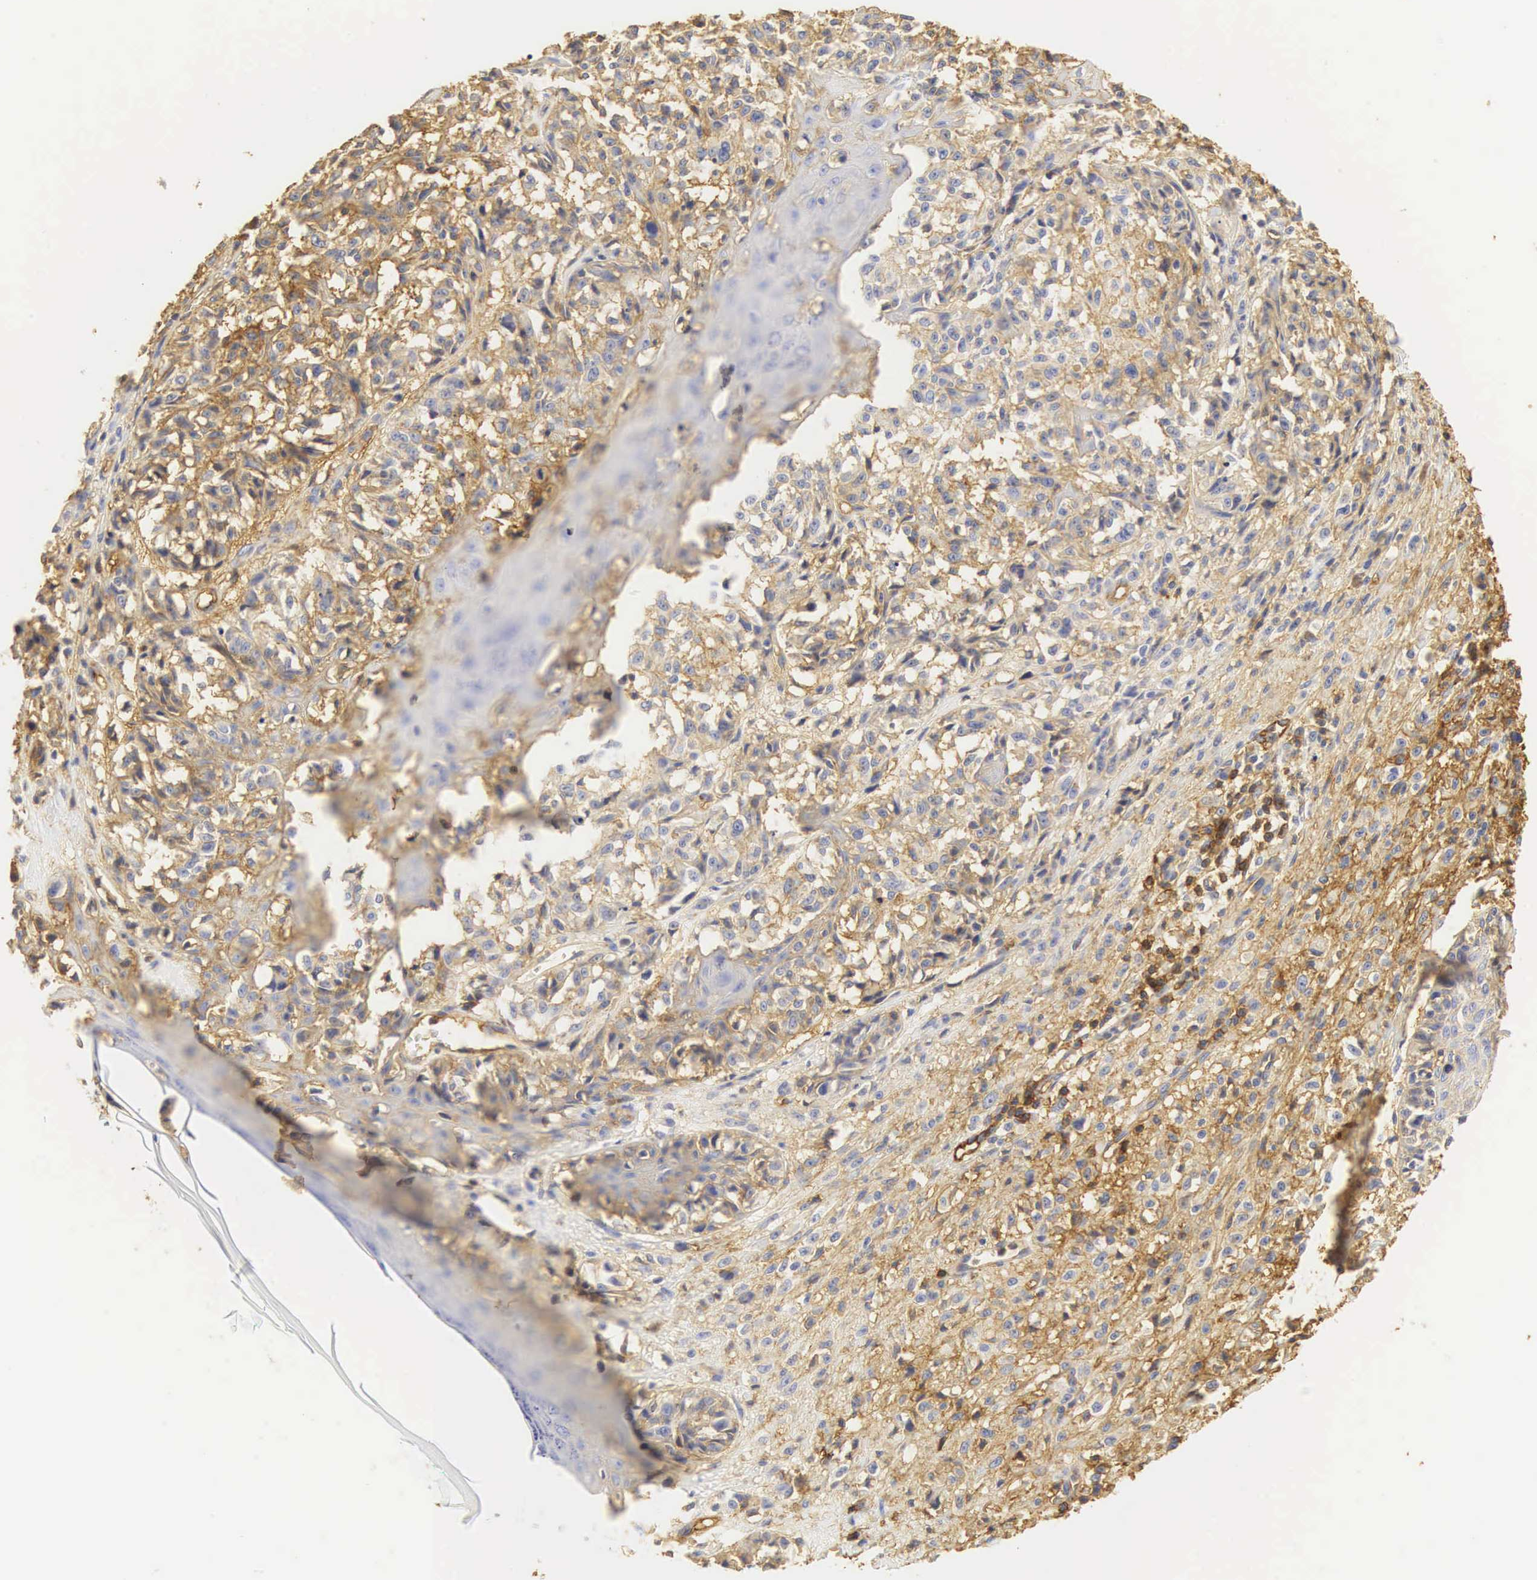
{"staining": {"intensity": "weak", "quantity": "25%-75%", "location": "cytoplasmic/membranous"}, "tissue": "melanoma", "cell_type": "Tumor cells", "image_type": "cancer", "snomed": [{"axis": "morphology", "description": "Malignant melanoma, NOS"}, {"axis": "topography", "description": "Skin"}], "caption": "Malignant melanoma stained with a protein marker demonstrates weak staining in tumor cells.", "gene": "CD99", "patient": {"sex": "male", "age": 80}}